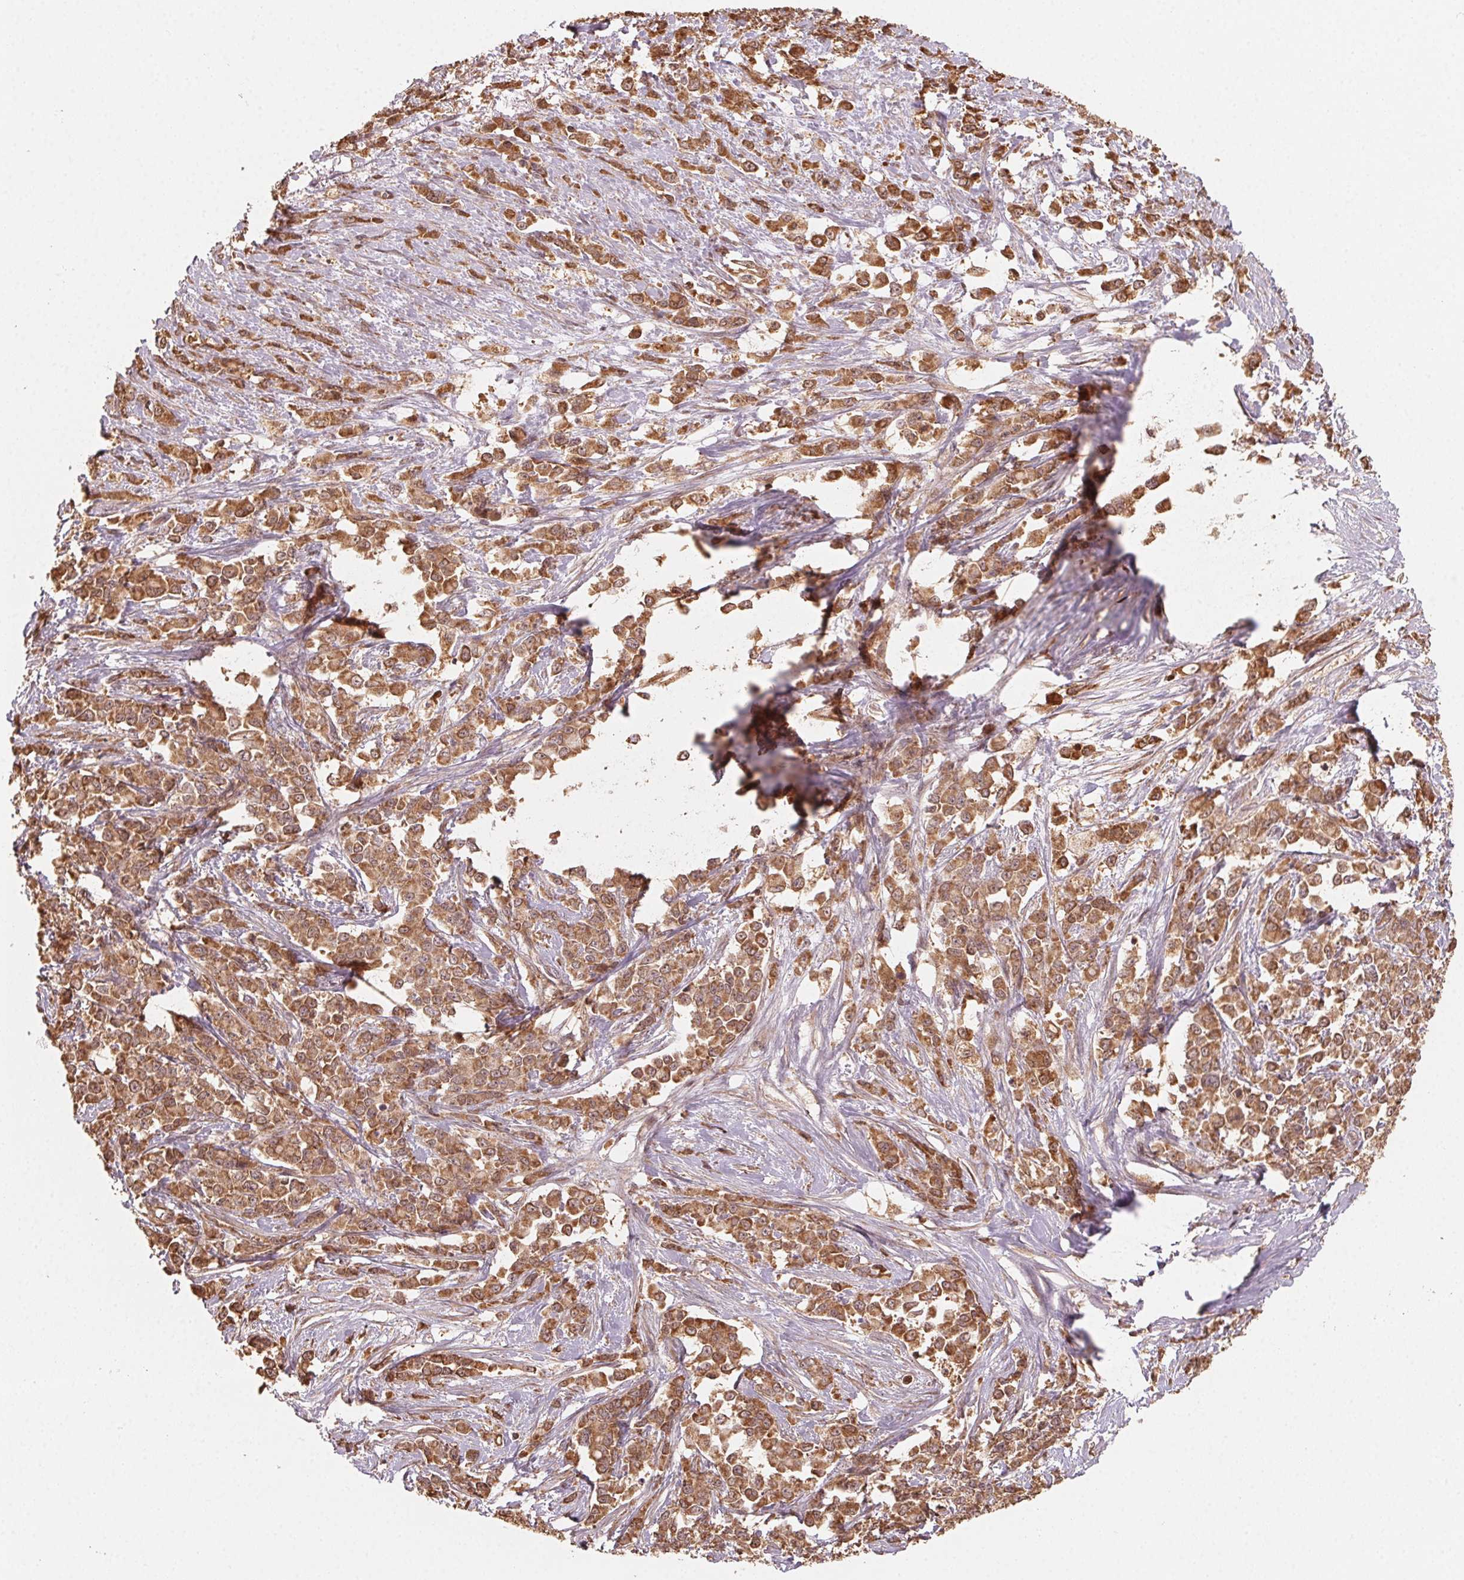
{"staining": {"intensity": "moderate", "quantity": ">75%", "location": "cytoplasmic/membranous"}, "tissue": "stomach cancer", "cell_type": "Tumor cells", "image_type": "cancer", "snomed": [{"axis": "morphology", "description": "Adenocarcinoma, NOS"}, {"axis": "topography", "description": "Stomach"}], "caption": "Human adenocarcinoma (stomach) stained with a protein marker shows moderate staining in tumor cells.", "gene": "WBP2", "patient": {"sex": "female", "age": 76}}